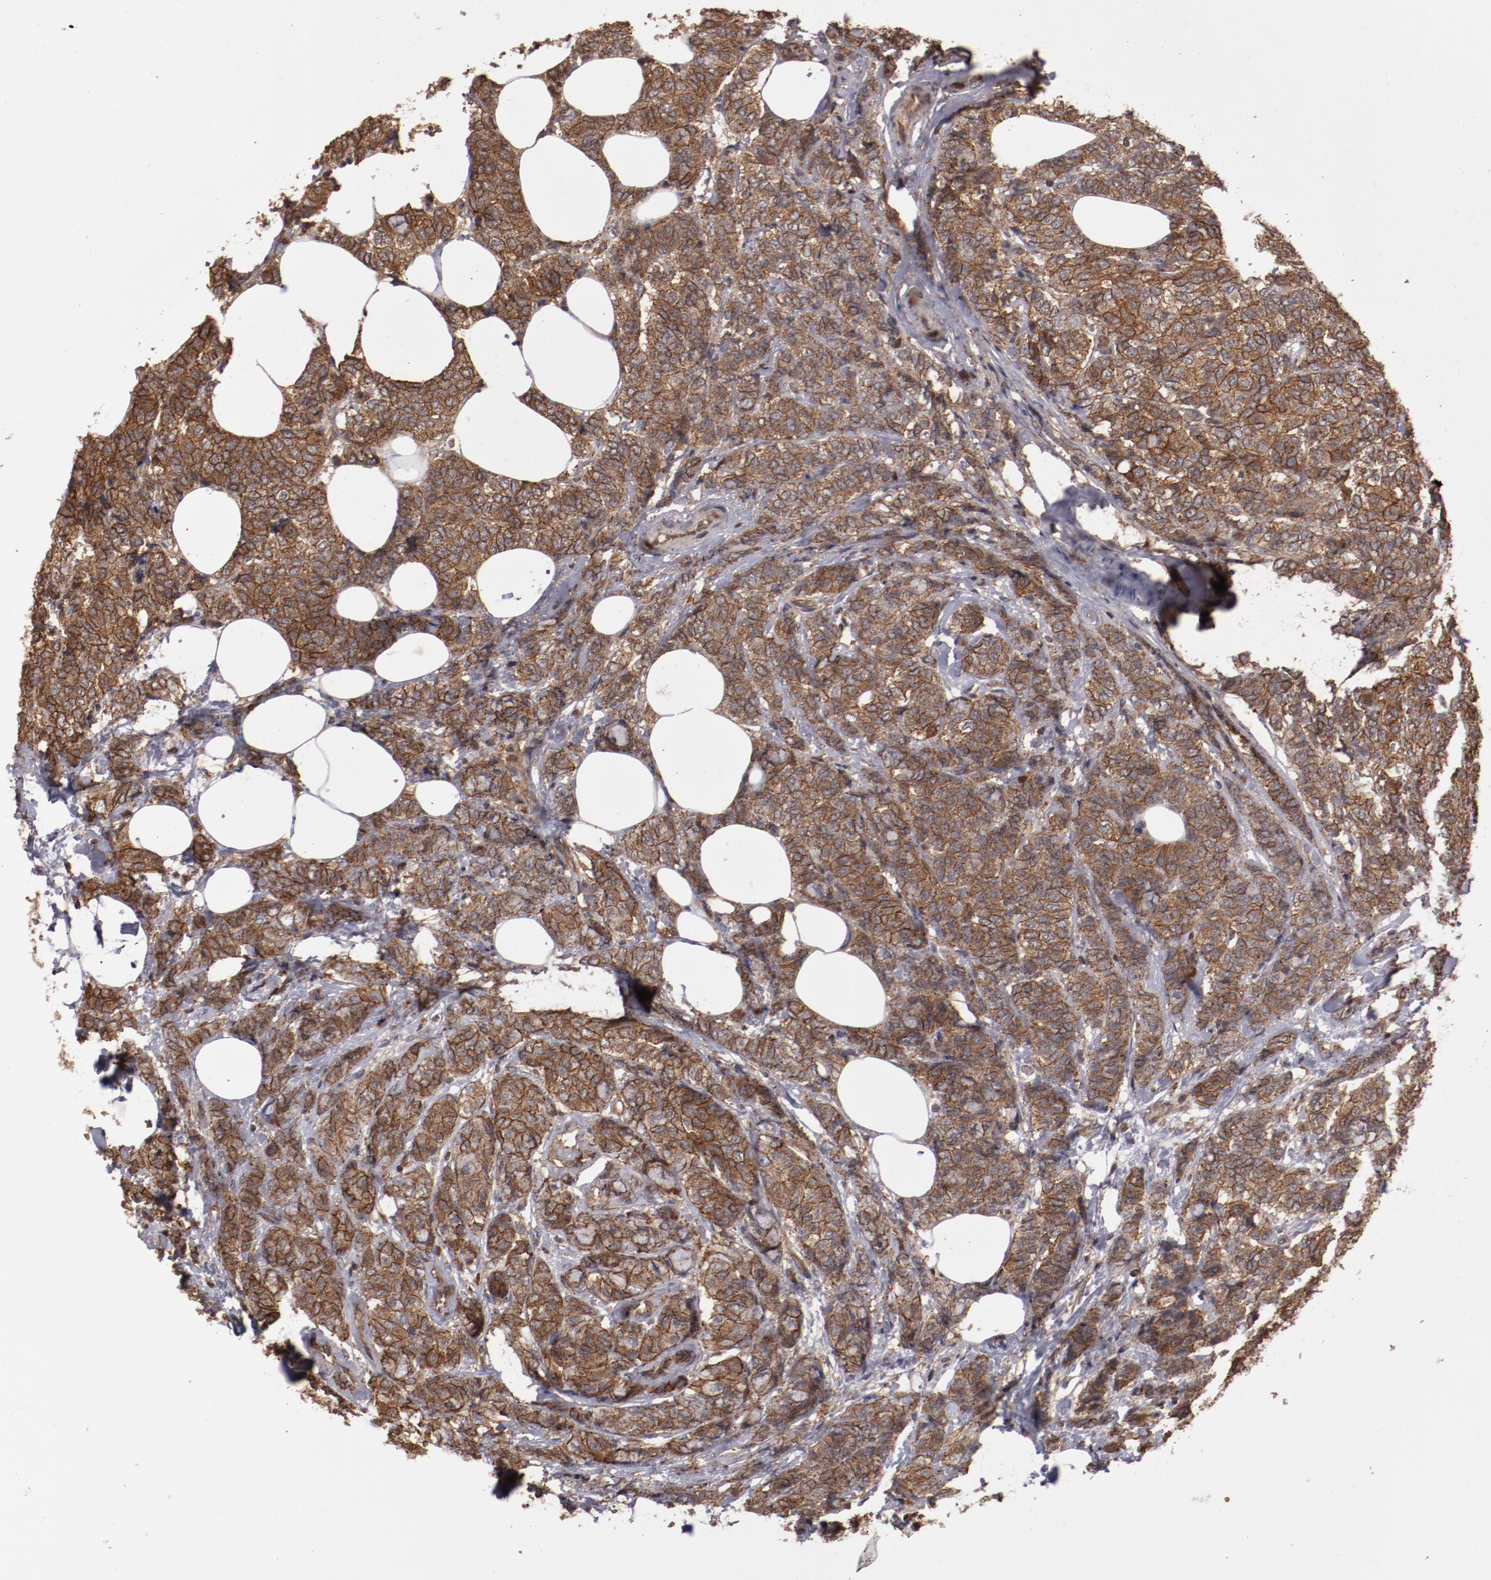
{"staining": {"intensity": "weak", "quantity": ">75%", "location": "cytoplasmic/membranous"}, "tissue": "breast cancer", "cell_type": "Tumor cells", "image_type": "cancer", "snomed": [{"axis": "morphology", "description": "Lobular carcinoma"}, {"axis": "topography", "description": "Breast"}], "caption": "This image displays immunohistochemistry (IHC) staining of human breast cancer, with low weak cytoplasmic/membranous expression in about >75% of tumor cells.", "gene": "RPS6KA6", "patient": {"sex": "female", "age": 60}}